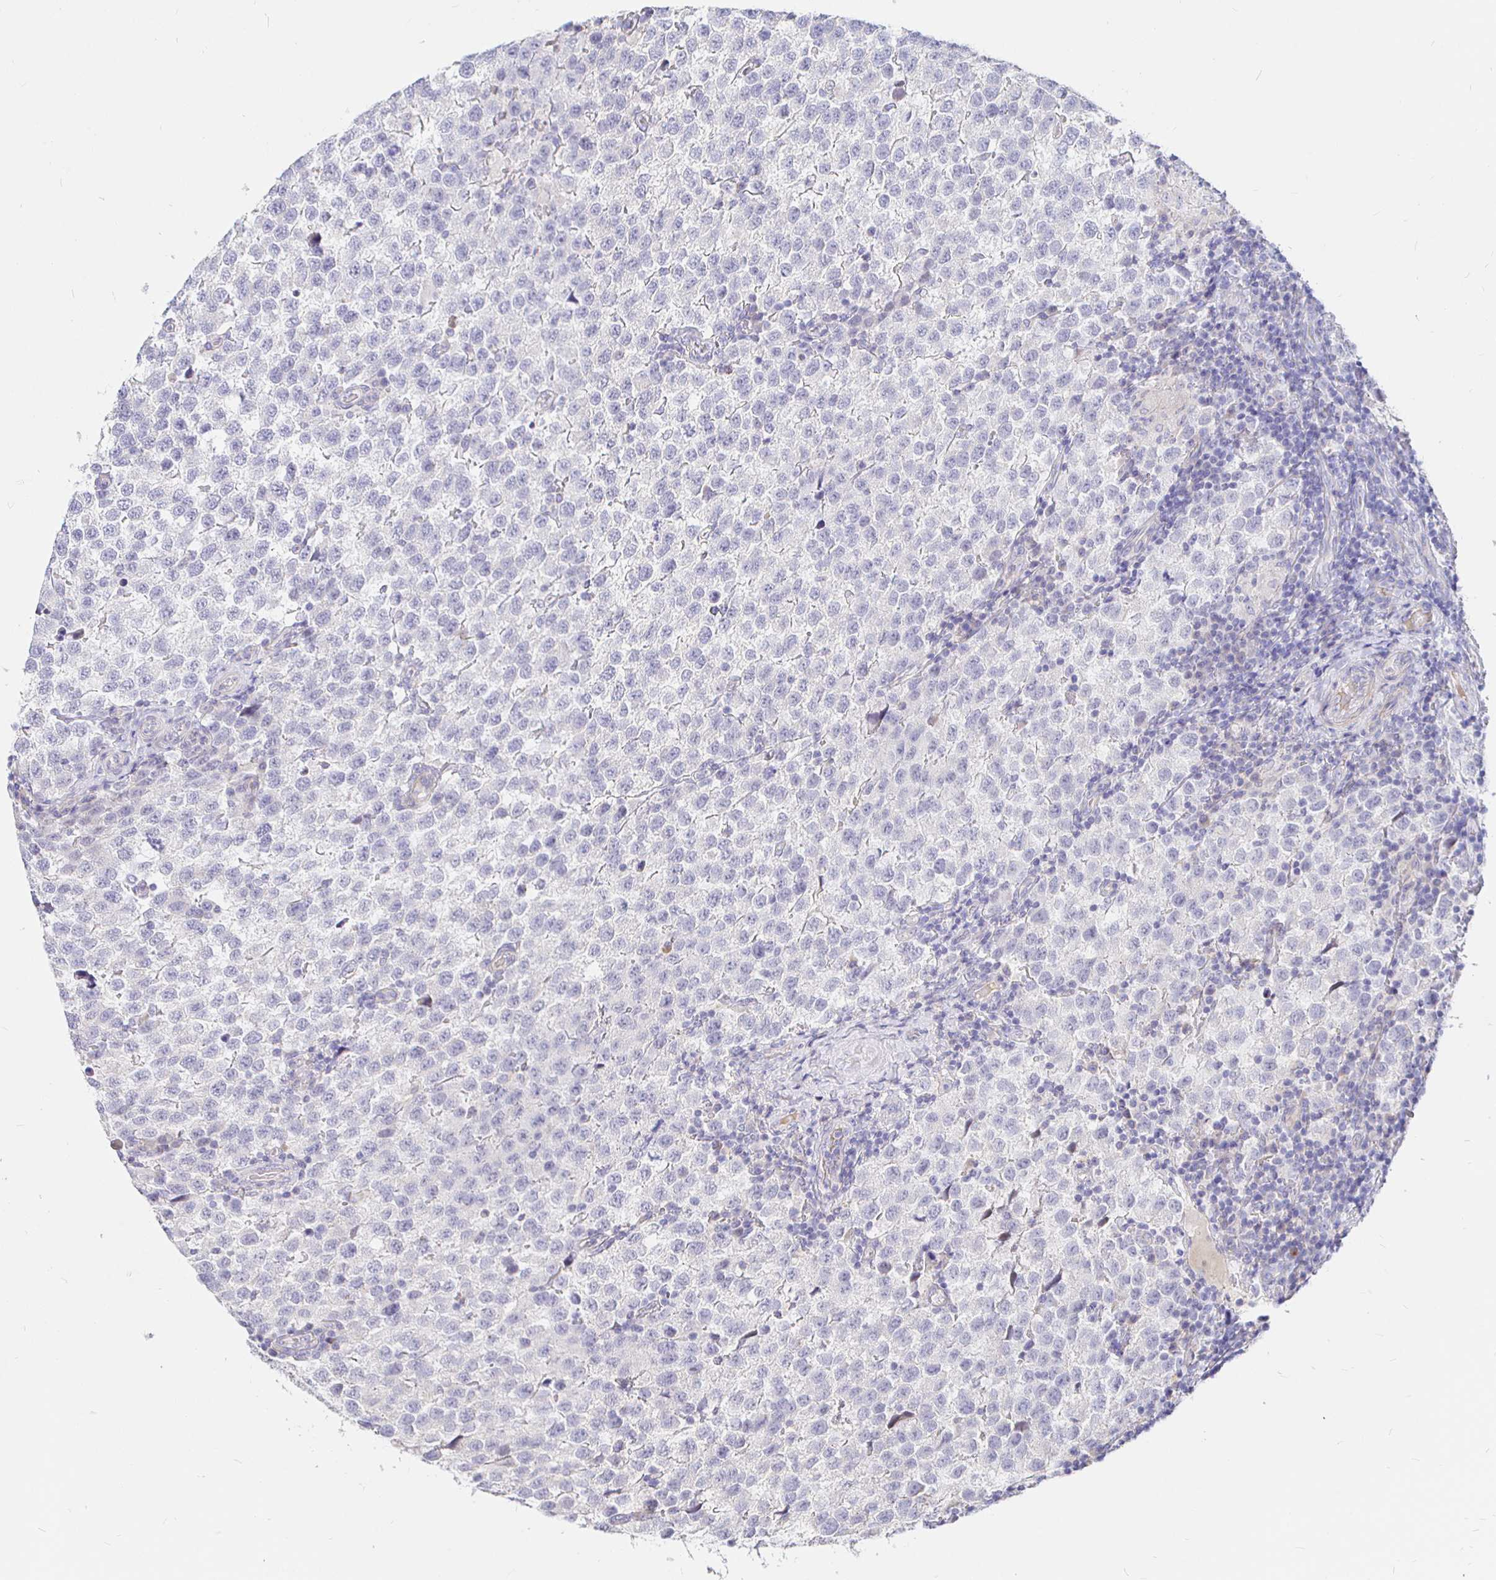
{"staining": {"intensity": "negative", "quantity": "none", "location": "none"}, "tissue": "testis cancer", "cell_type": "Tumor cells", "image_type": "cancer", "snomed": [{"axis": "morphology", "description": "Seminoma, NOS"}, {"axis": "topography", "description": "Testis"}], "caption": "High magnification brightfield microscopy of testis seminoma stained with DAB (3,3'-diaminobenzidine) (brown) and counterstained with hematoxylin (blue): tumor cells show no significant positivity.", "gene": "NECAB1", "patient": {"sex": "male", "age": 34}}